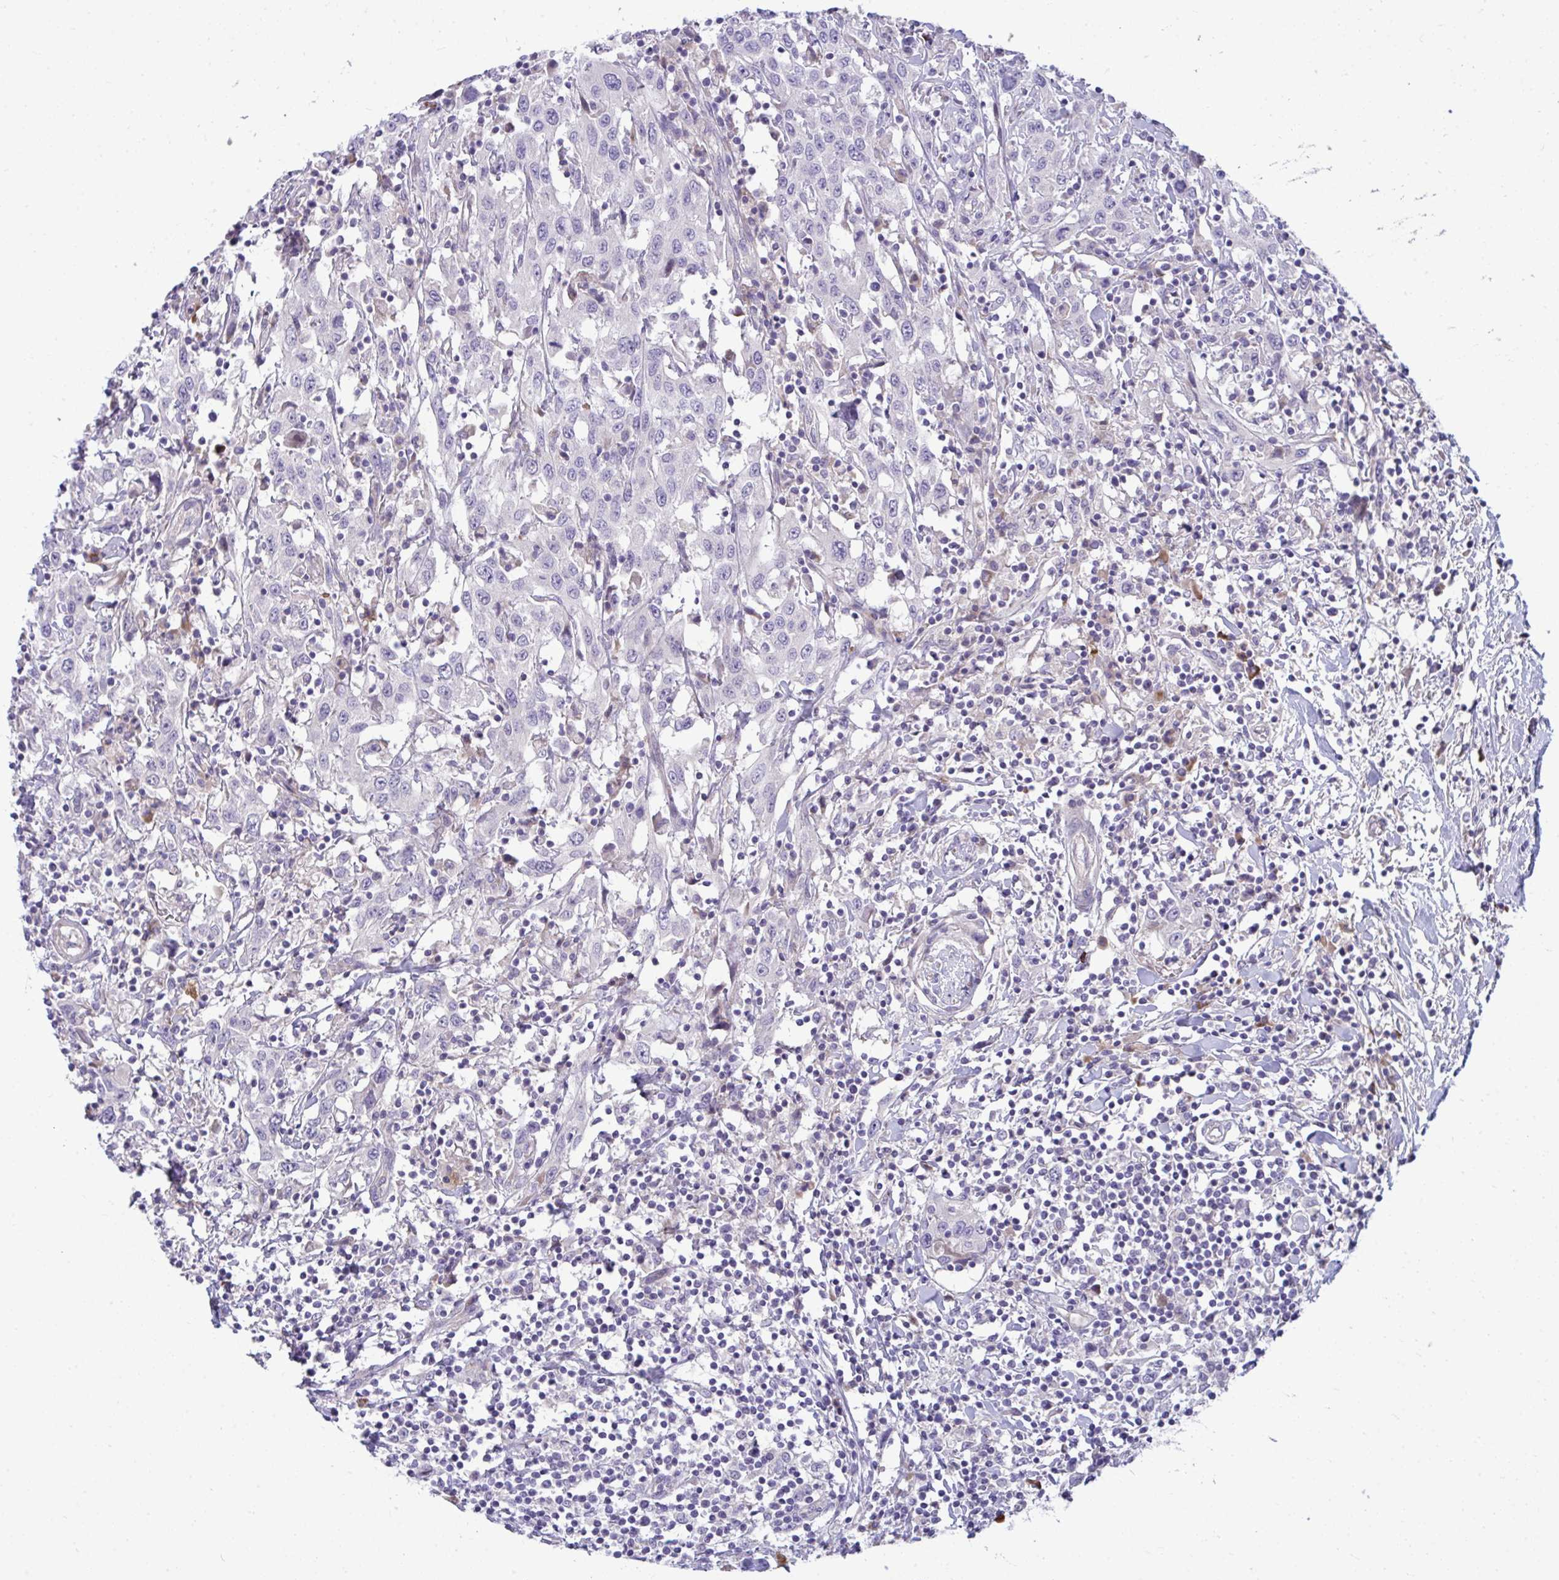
{"staining": {"intensity": "negative", "quantity": "none", "location": "none"}, "tissue": "urothelial cancer", "cell_type": "Tumor cells", "image_type": "cancer", "snomed": [{"axis": "morphology", "description": "Urothelial carcinoma, High grade"}, {"axis": "topography", "description": "Urinary bladder"}], "caption": "A high-resolution photomicrograph shows IHC staining of urothelial cancer, which demonstrates no significant expression in tumor cells.", "gene": "PIGZ", "patient": {"sex": "male", "age": 61}}